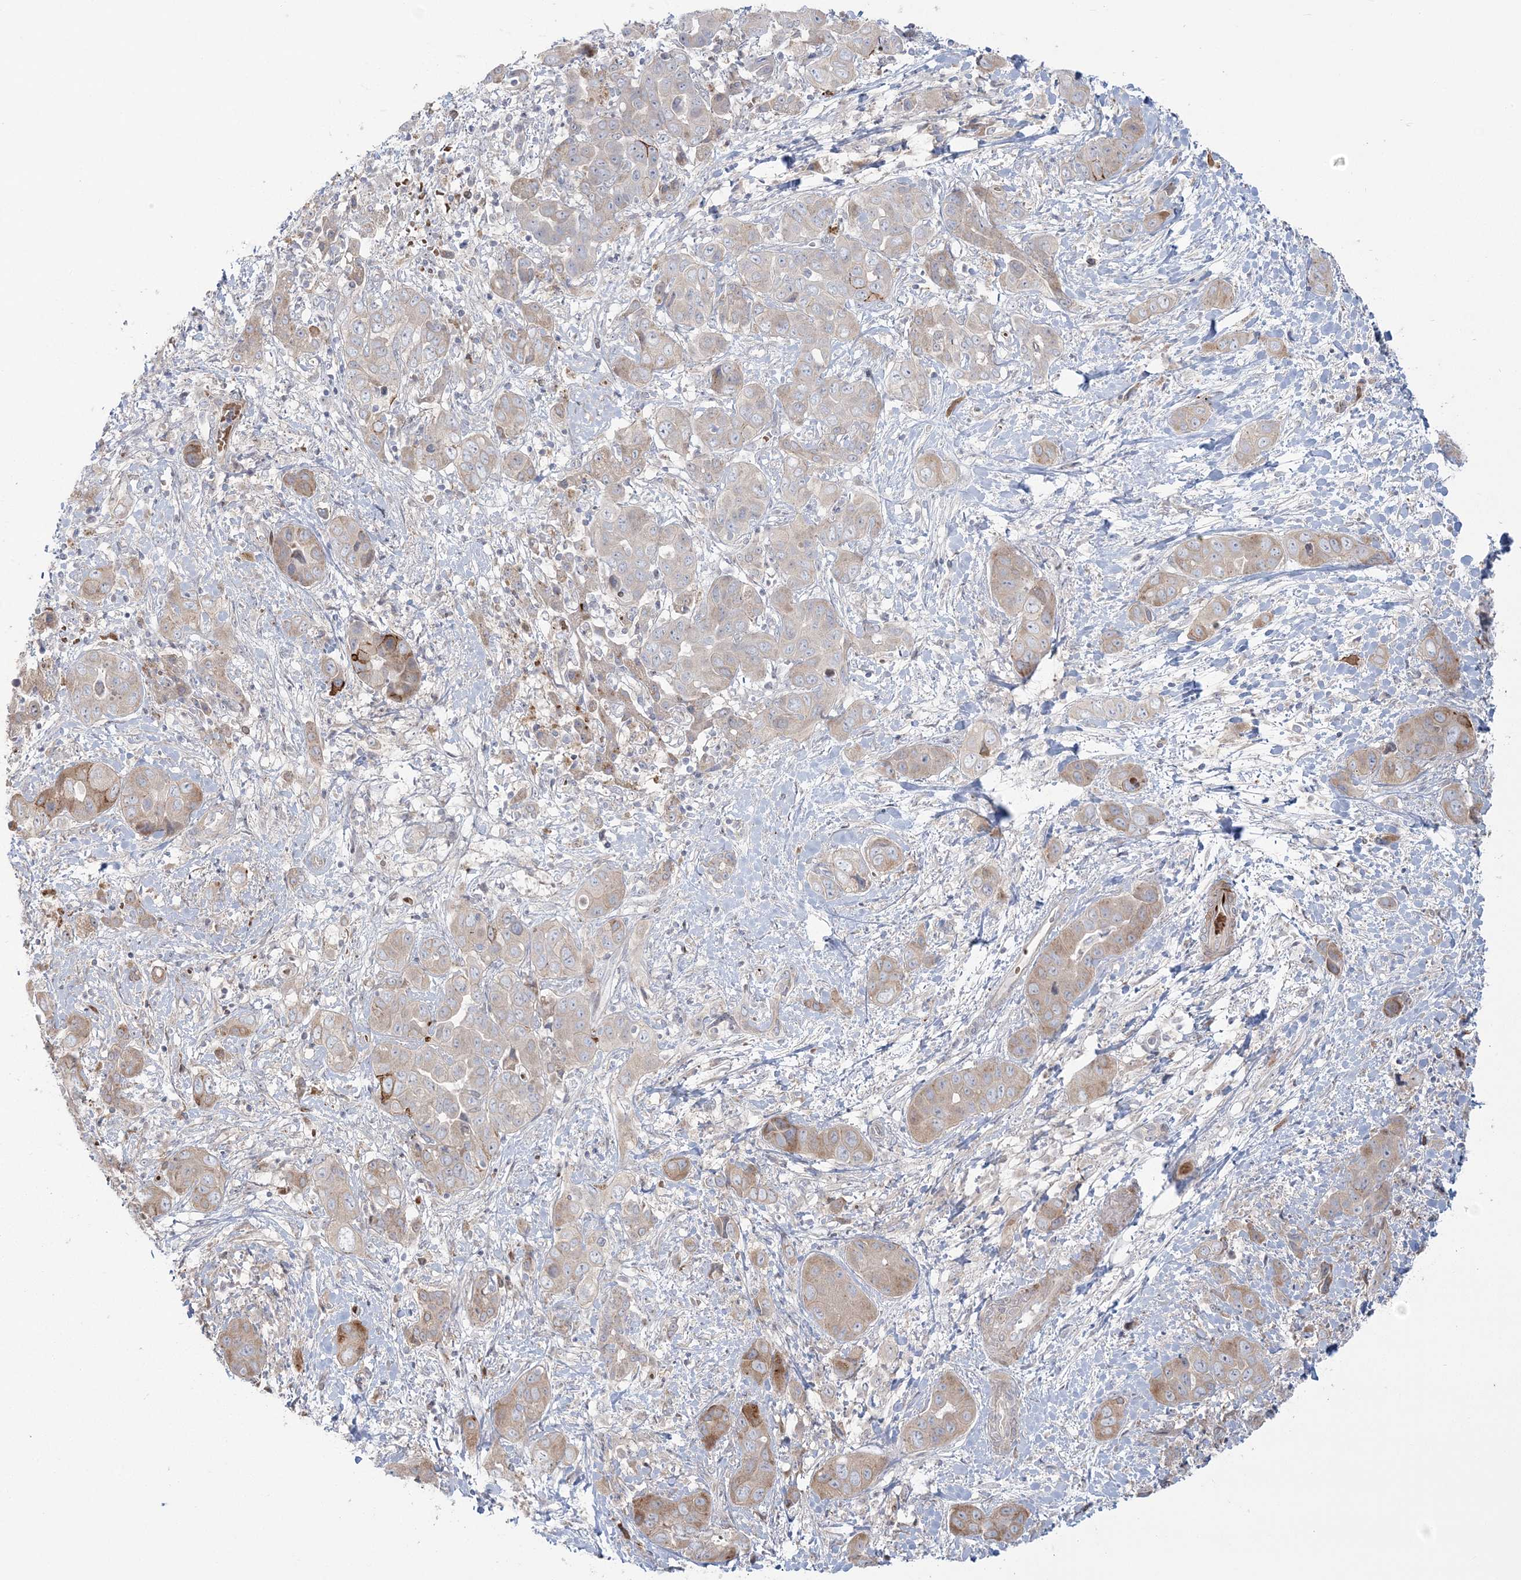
{"staining": {"intensity": "weak", "quantity": ">75%", "location": "cytoplasmic/membranous"}, "tissue": "liver cancer", "cell_type": "Tumor cells", "image_type": "cancer", "snomed": [{"axis": "morphology", "description": "Cholangiocarcinoma"}, {"axis": "topography", "description": "Liver"}], "caption": "This is an image of IHC staining of liver cancer, which shows weak positivity in the cytoplasmic/membranous of tumor cells.", "gene": "NUDT9", "patient": {"sex": "female", "age": 52}}